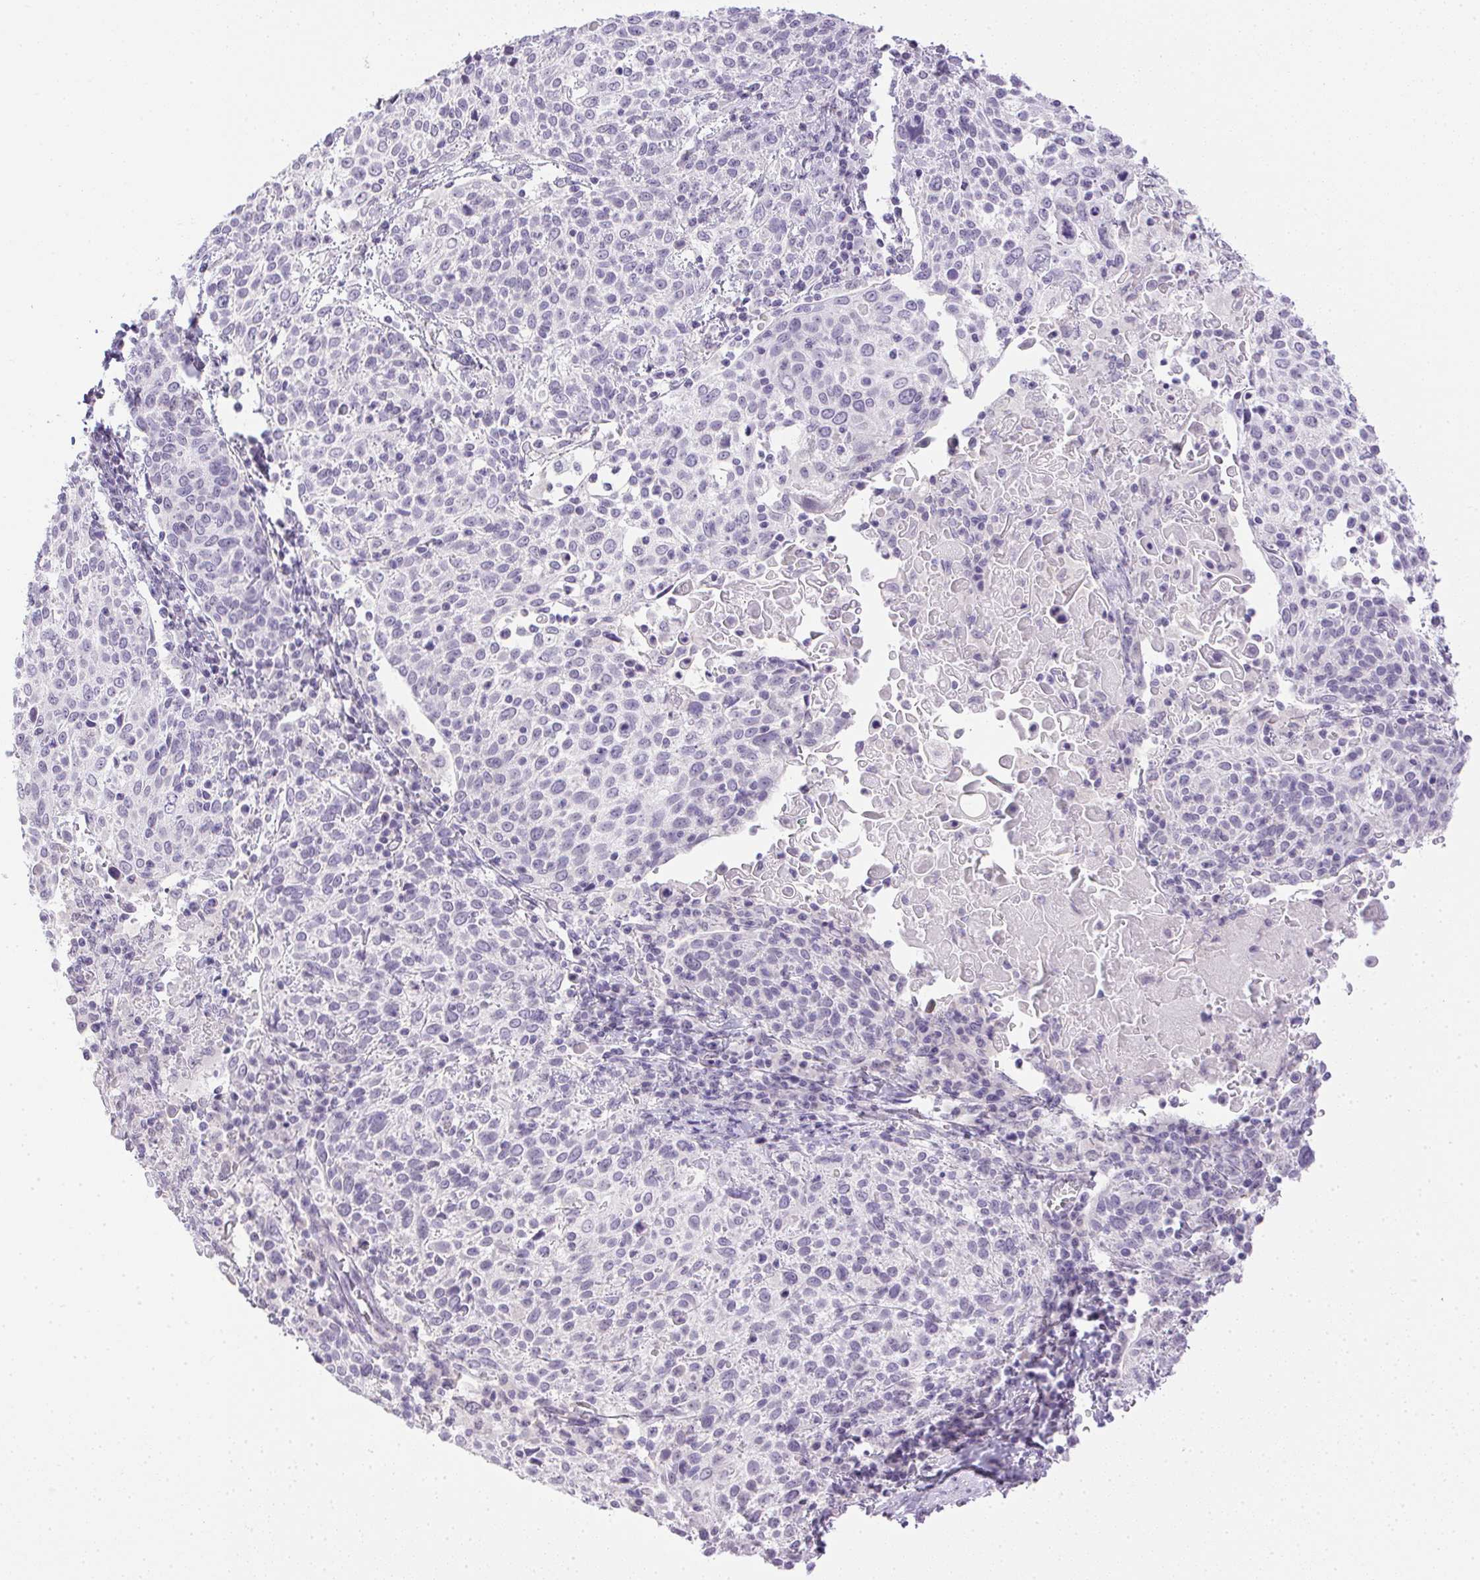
{"staining": {"intensity": "negative", "quantity": "none", "location": "none"}, "tissue": "cervical cancer", "cell_type": "Tumor cells", "image_type": "cancer", "snomed": [{"axis": "morphology", "description": "Squamous cell carcinoma, NOS"}, {"axis": "topography", "description": "Cervix"}], "caption": "Immunohistochemical staining of cervical cancer (squamous cell carcinoma) reveals no significant staining in tumor cells.", "gene": "PRL", "patient": {"sex": "female", "age": 61}}